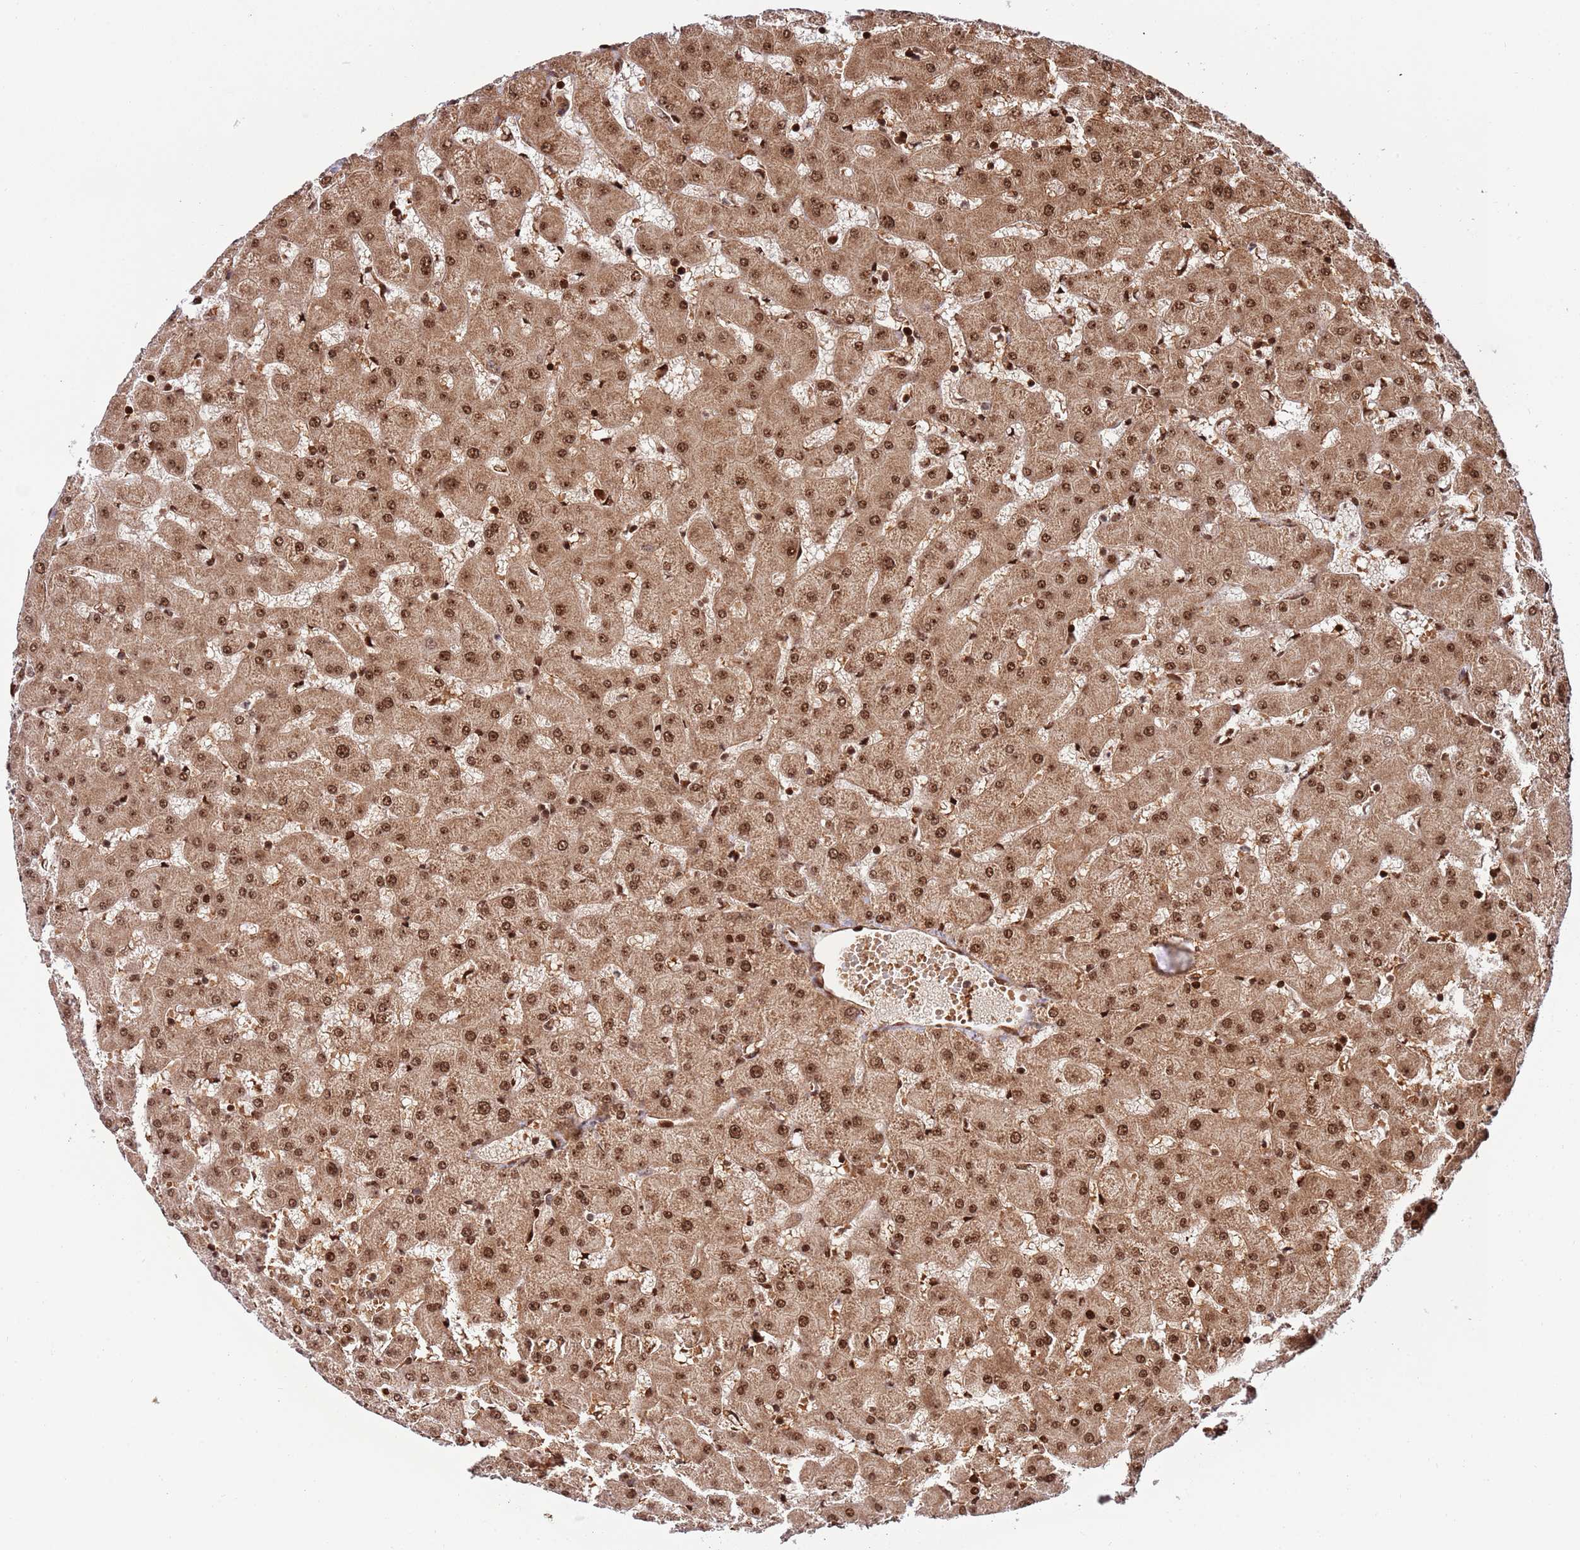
{"staining": {"intensity": "moderate", "quantity": ">75%", "location": "nuclear"}, "tissue": "liver", "cell_type": "Cholangiocytes", "image_type": "normal", "snomed": [{"axis": "morphology", "description": "Normal tissue, NOS"}, {"axis": "topography", "description": "Liver"}], "caption": "A brown stain labels moderate nuclear staining of a protein in cholangiocytes of unremarkable human liver. (IHC, brightfield microscopy, high magnification).", "gene": "RIF1", "patient": {"sex": "female", "age": 63}}